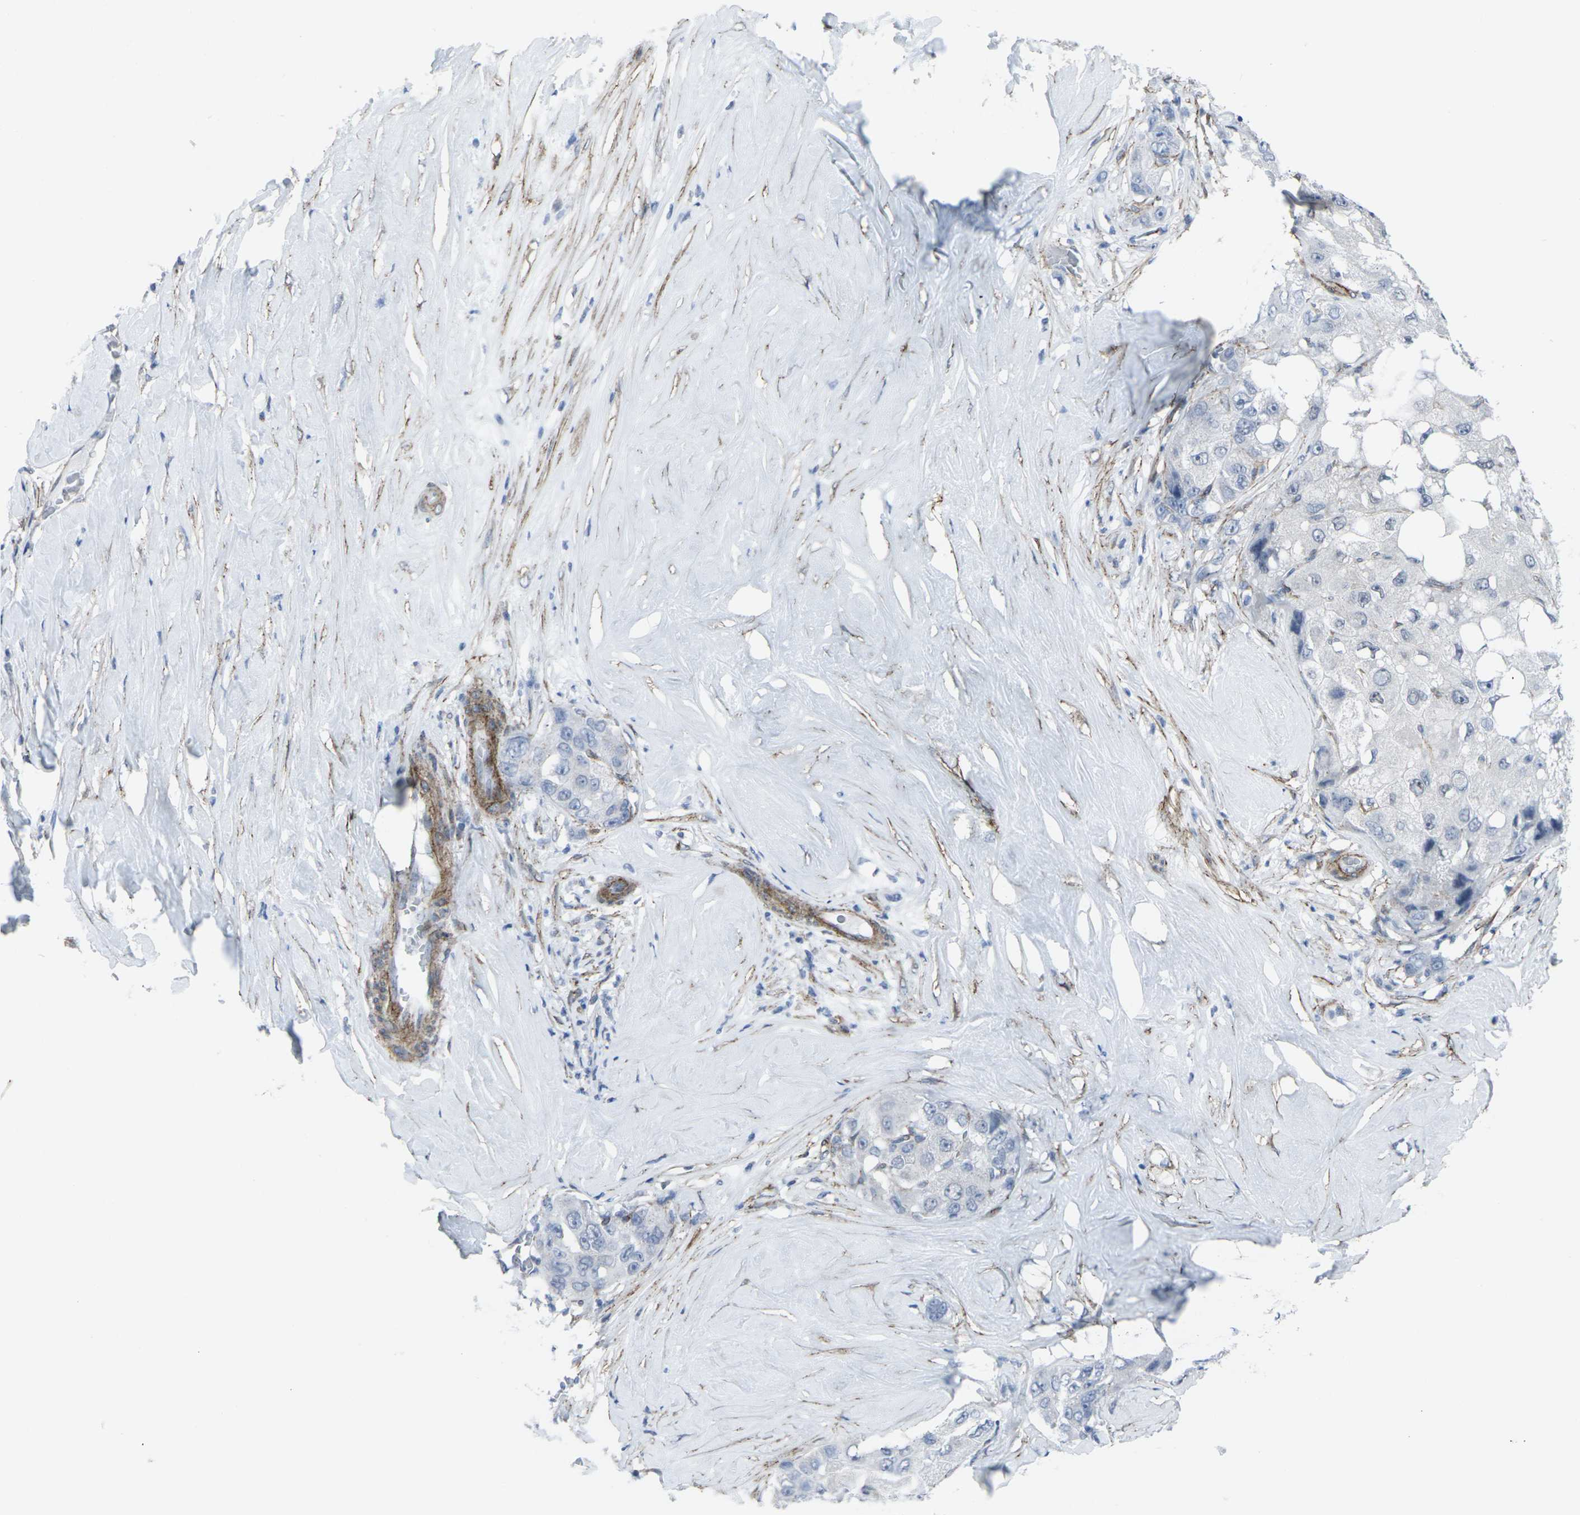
{"staining": {"intensity": "negative", "quantity": "none", "location": "none"}, "tissue": "liver cancer", "cell_type": "Tumor cells", "image_type": "cancer", "snomed": [{"axis": "morphology", "description": "Carcinoma, Hepatocellular, NOS"}, {"axis": "topography", "description": "Liver"}], "caption": "There is no significant positivity in tumor cells of hepatocellular carcinoma (liver).", "gene": "CDH11", "patient": {"sex": "male", "age": 80}}